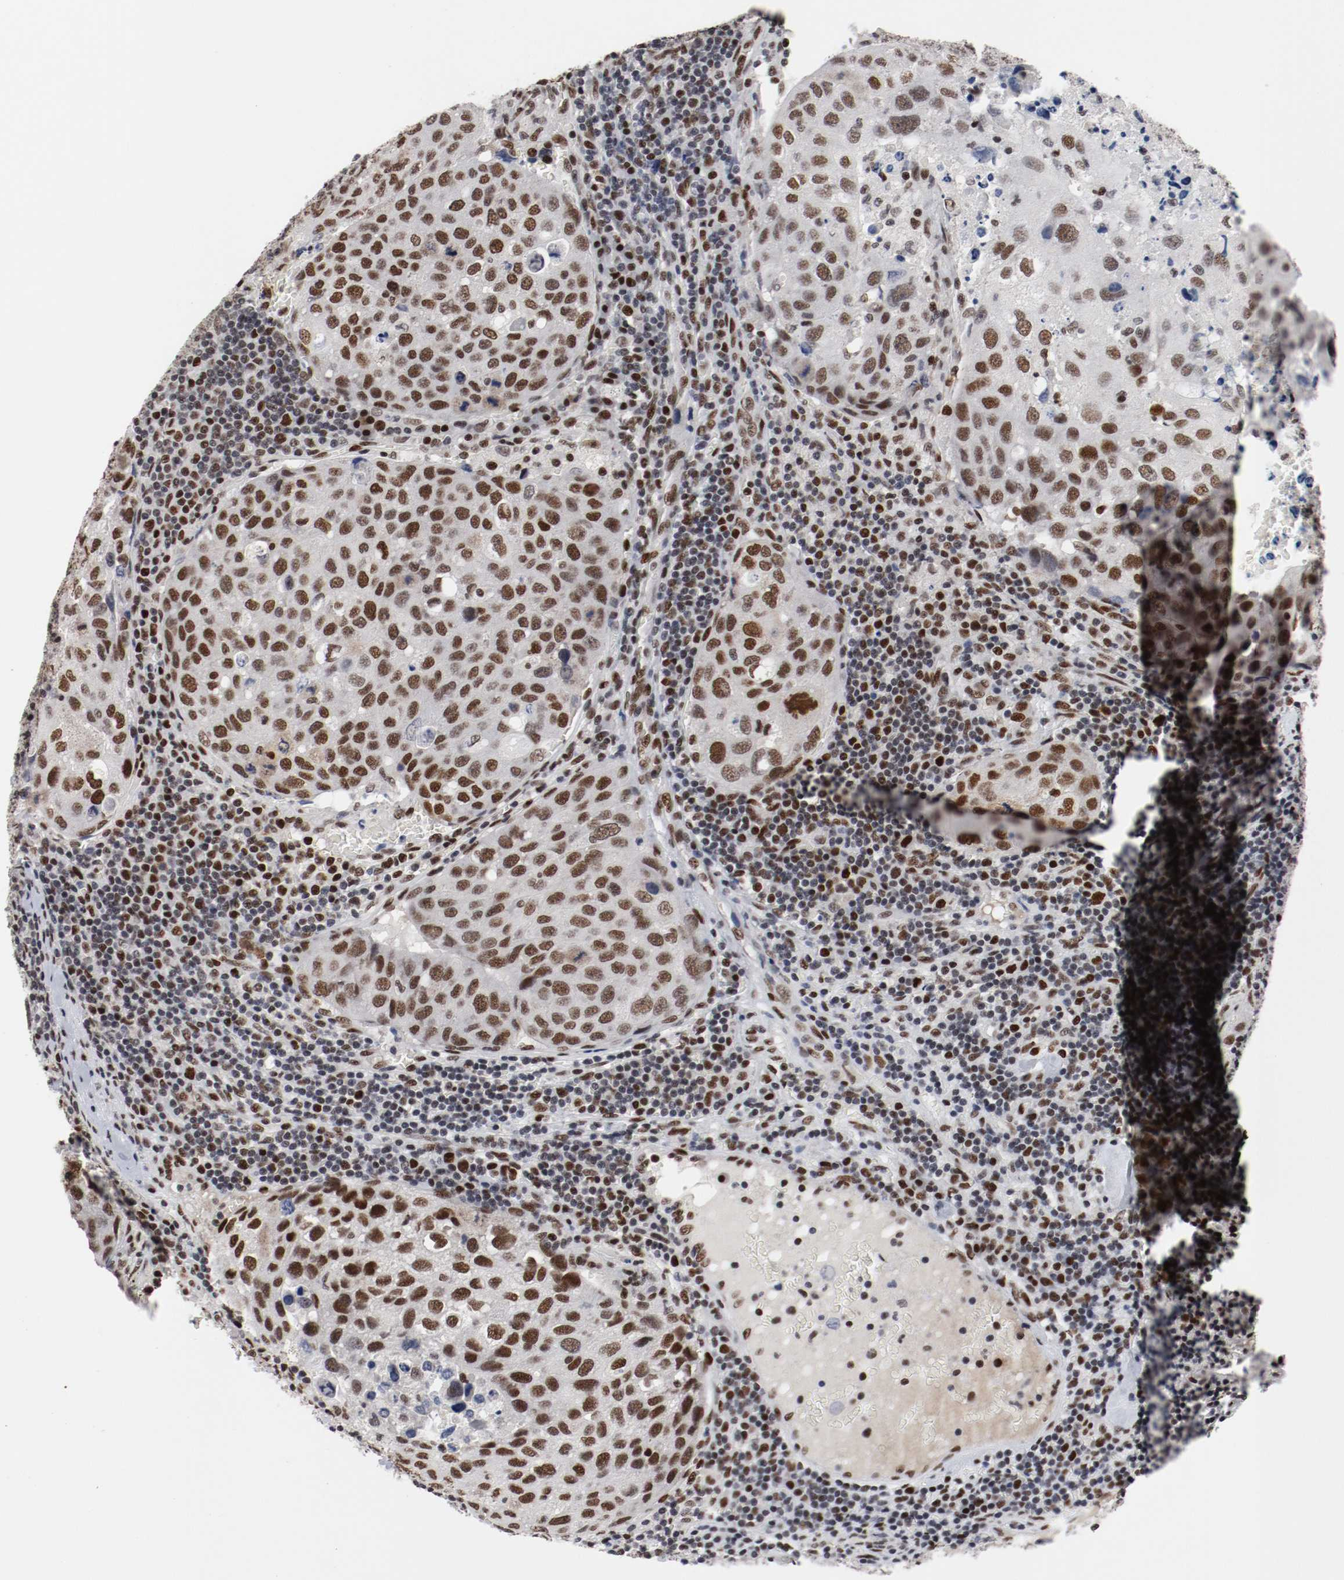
{"staining": {"intensity": "strong", "quantity": ">75%", "location": "nuclear"}, "tissue": "urothelial cancer", "cell_type": "Tumor cells", "image_type": "cancer", "snomed": [{"axis": "morphology", "description": "Urothelial carcinoma, High grade"}, {"axis": "topography", "description": "Lymph node"}, {"axis": "topography", "description": "Urinary bladder"}], "caption": "Immunohistochemistry of human urothelial cancer reveals high levels of strong nuclear positivity in about >75% of tumor cells. (DAB (3,3'-diaminobenzidine) = brown stain, brightfield microscopy at high magnification).", "gene": "MEF2D", "patient": {"sex": "male", "age": 51}}